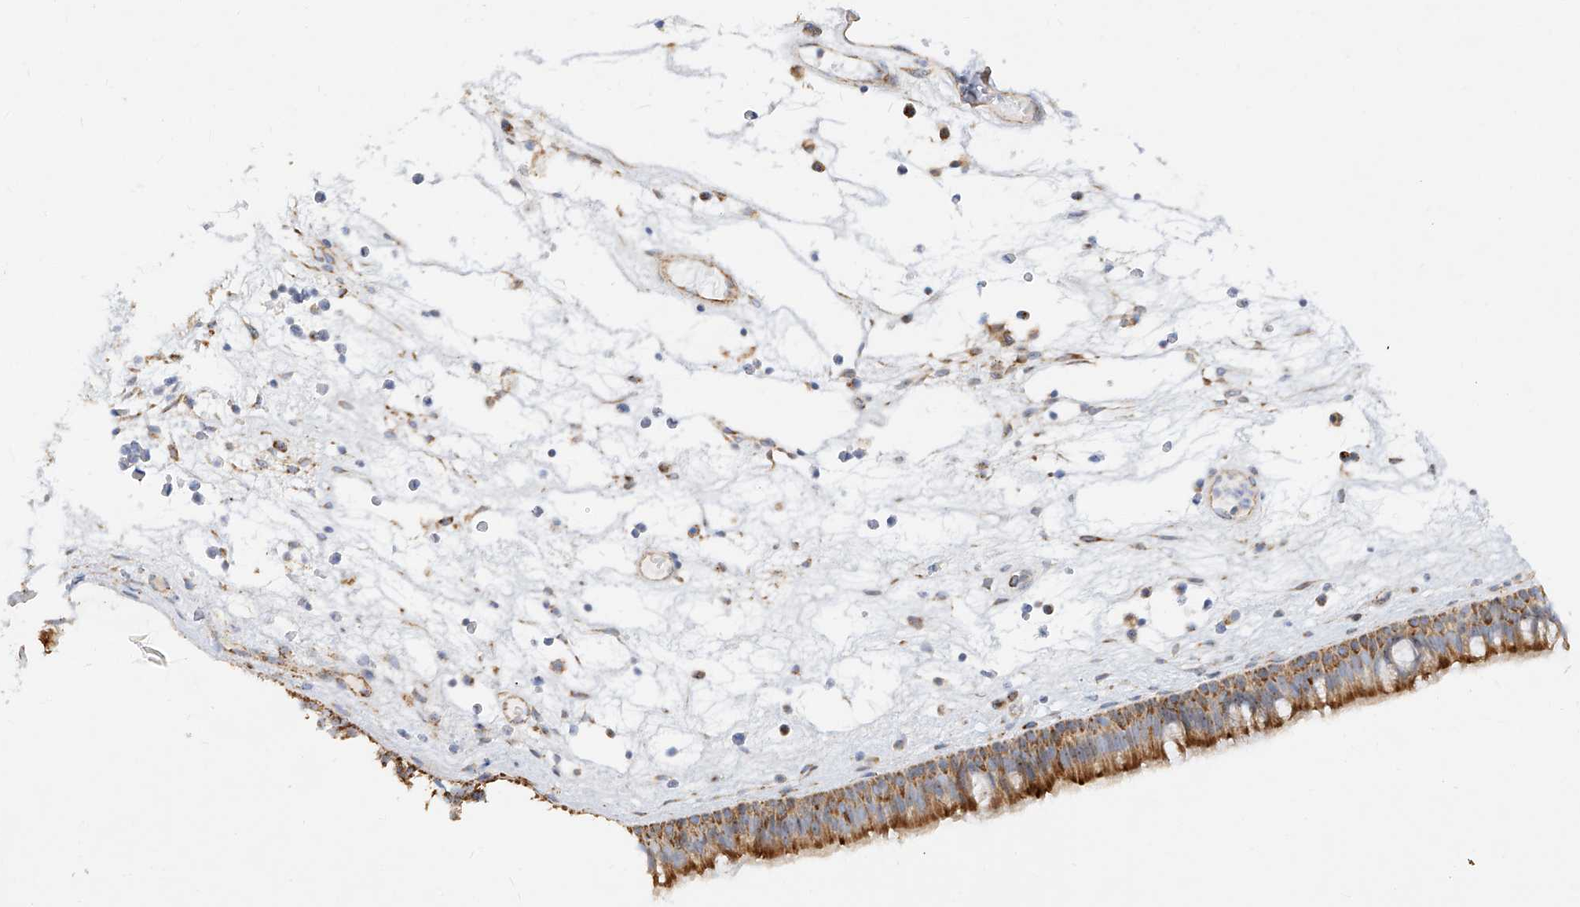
{"staining": {"intensity": "moderate", "quantity": ">75%", "location": "cytoplasmic/membranous"}, "tissue": "nasopharynx", "cell_type": "Respiratory epithelial cells", "image_type": "normal", "snomed": [{"axis": "morphology", "description": "Normal tissue, NOS"}, {"axis": "morphology", "description": "Inflammation, NOS"}, {"axis": "morphology", "description": "Malignant melanoma, Metastatic site"}, {"axis": "topography", "description": "Nasopharynx"}], "caption": "Protein expression by immunohistochemistry (IHC) exhibits moderate cytoplasmic/membranous expression in approximately >75% of respiratory epithelial cells in unremarkable nasopharynx.", "gene": "CST9", "patient": {"sex": "male", "age": 70}}